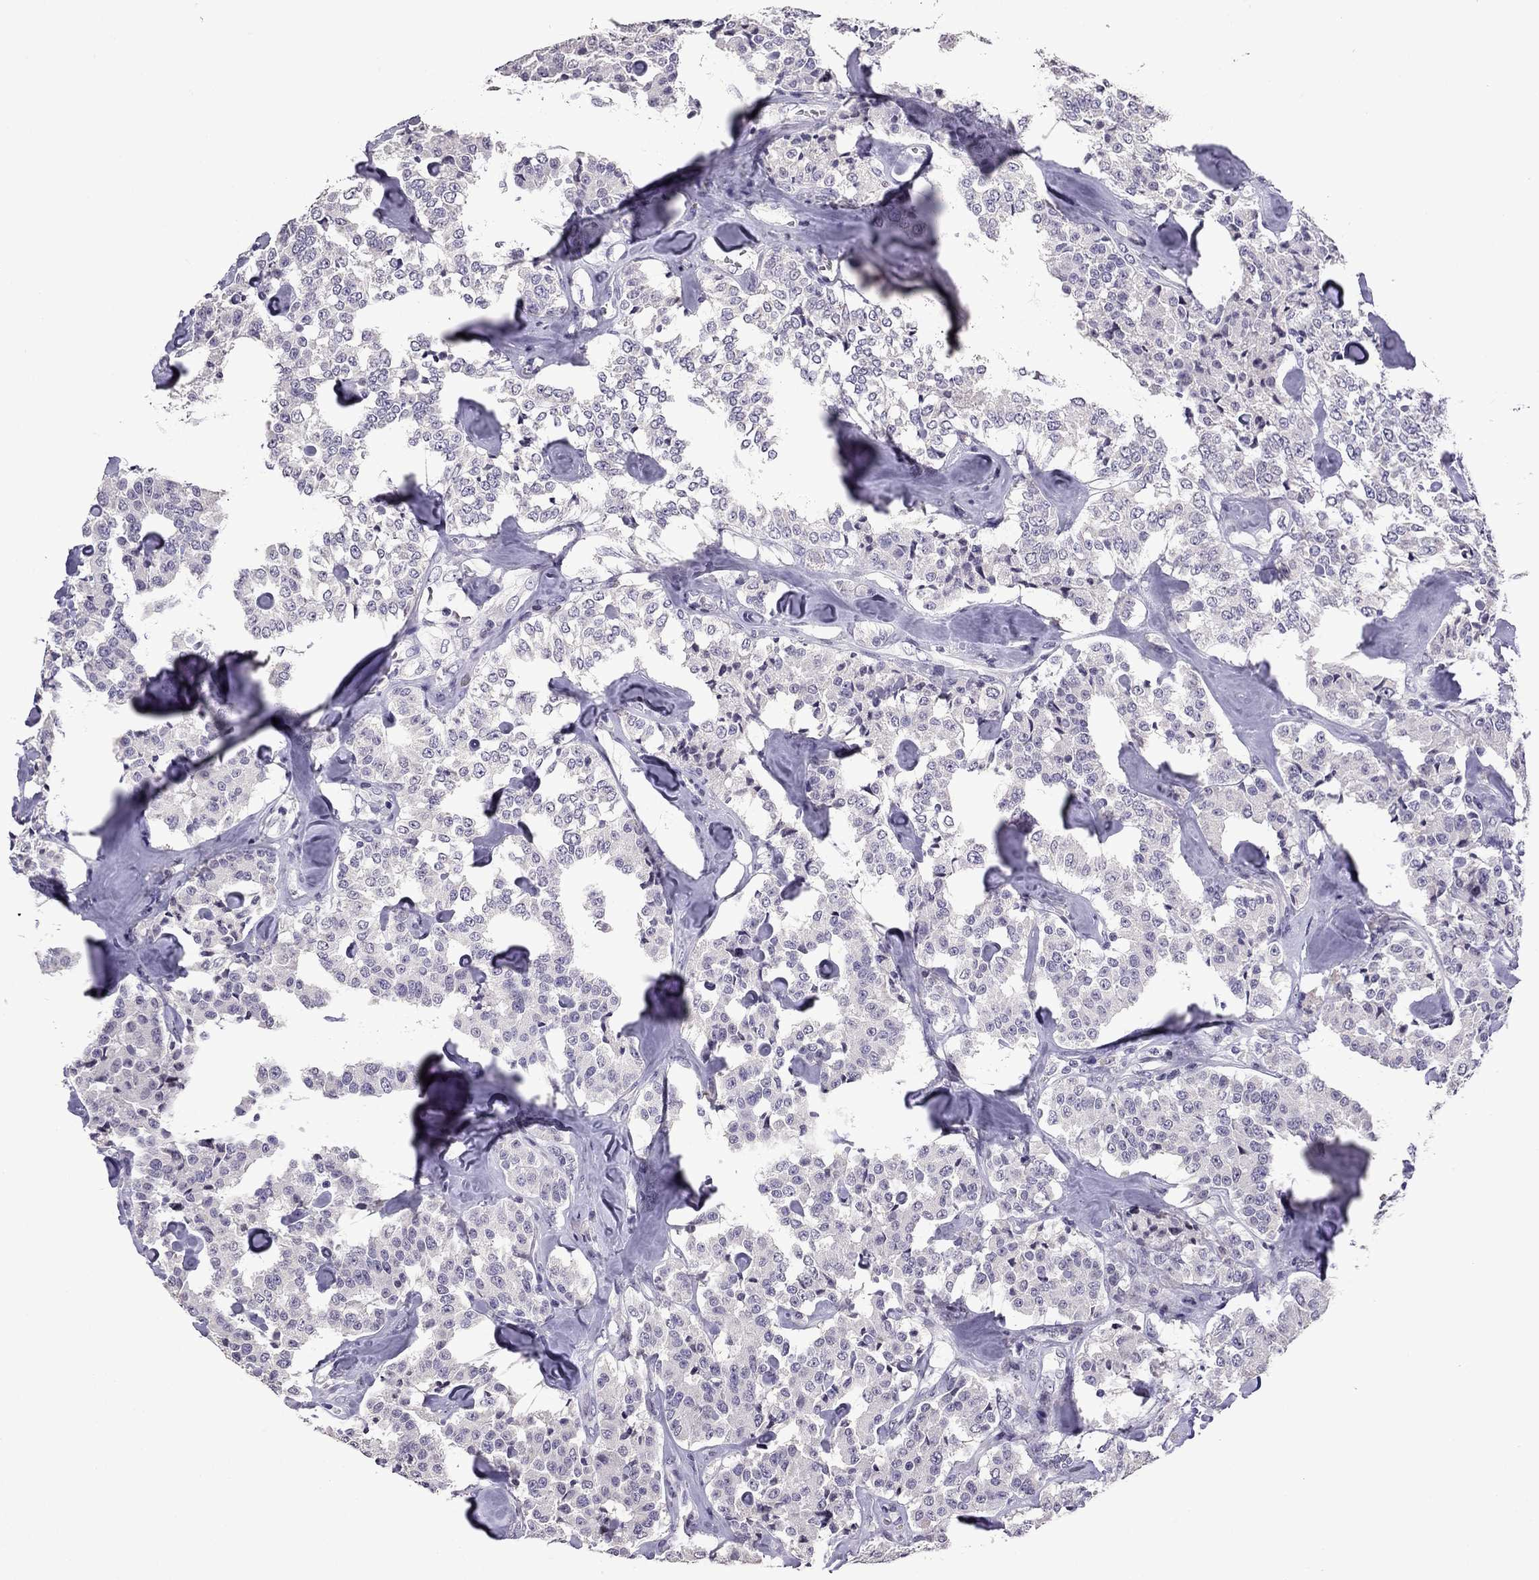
{"staining": {"intensity": "negative", "quantity": "none", "location": "none"}, "tissue": "carcinoid", "cell_type": "Tumor cells", "image_type": "cancer", "snomed": [{"axis": "morphology", "description": "Carcinoid, malignant, NOS"}, {"axis": "topography", "description": "Pancreas"}], "caption": "Carcinoid (malignant) stained for a protein using IHC reveals no staining tumor cells.", "gene": "TTN", "patient": {"sex": "male", "age": 41}}